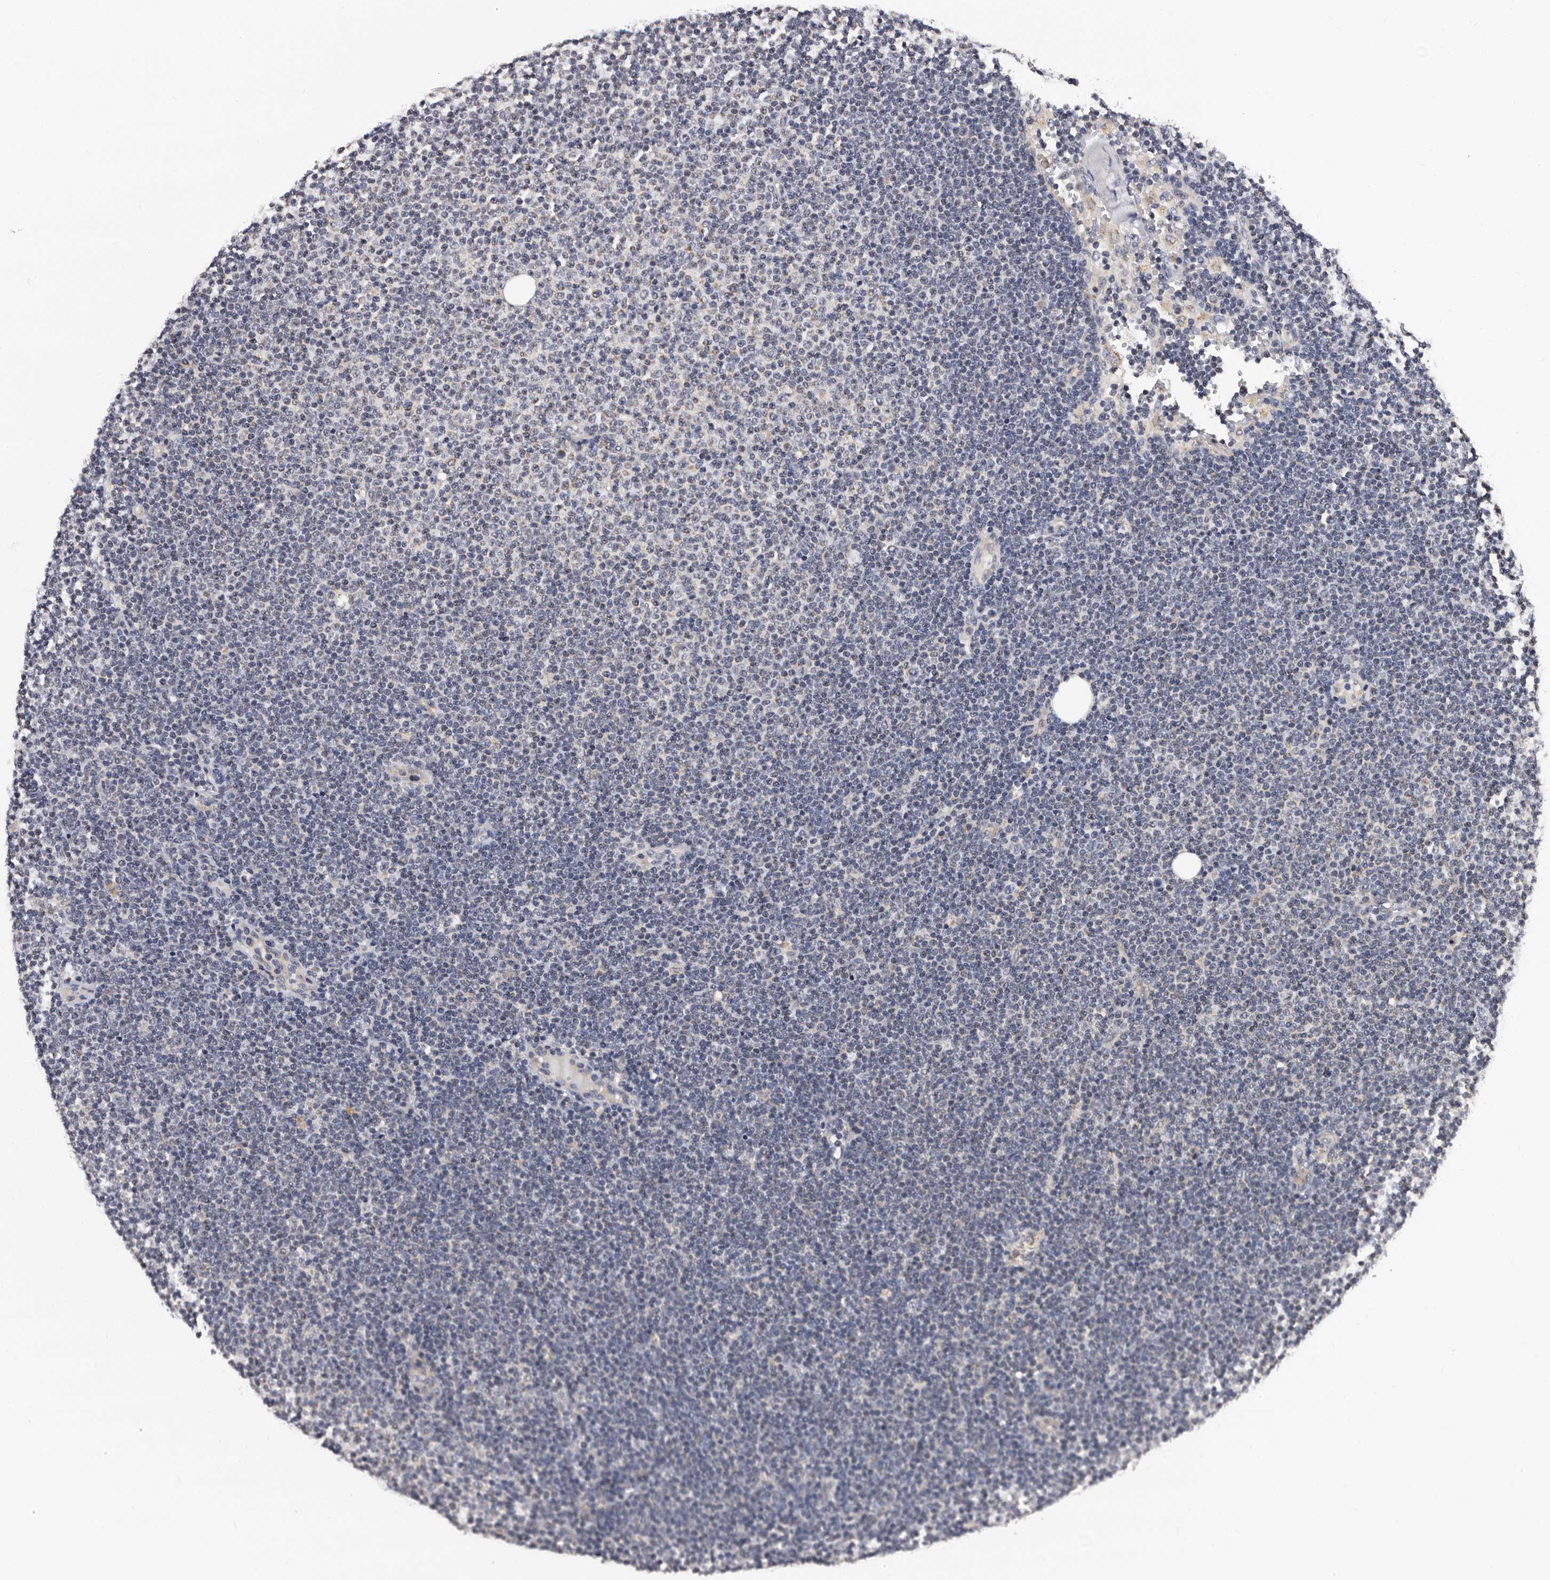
{"staining": {"intensity": "negative", "quantity": "none", "location": "none"}, "tissue": "lymphoma", "cell_type": "Tumor cells", "image_type": "cancer", "snomed": [{"axis": "morphology", "description": "Malignant lymphoma, non-Hodgkin's type, Low grade"}, {"axis": "topography", "description": "Lymph node"}], "caption": "Immunohistochemistry image of human lymphoma stained for a protein (brown), which shows no expression in tumor cells.", "gene": "TAF4B", "patient": {"sex": "female", "age": 53}}